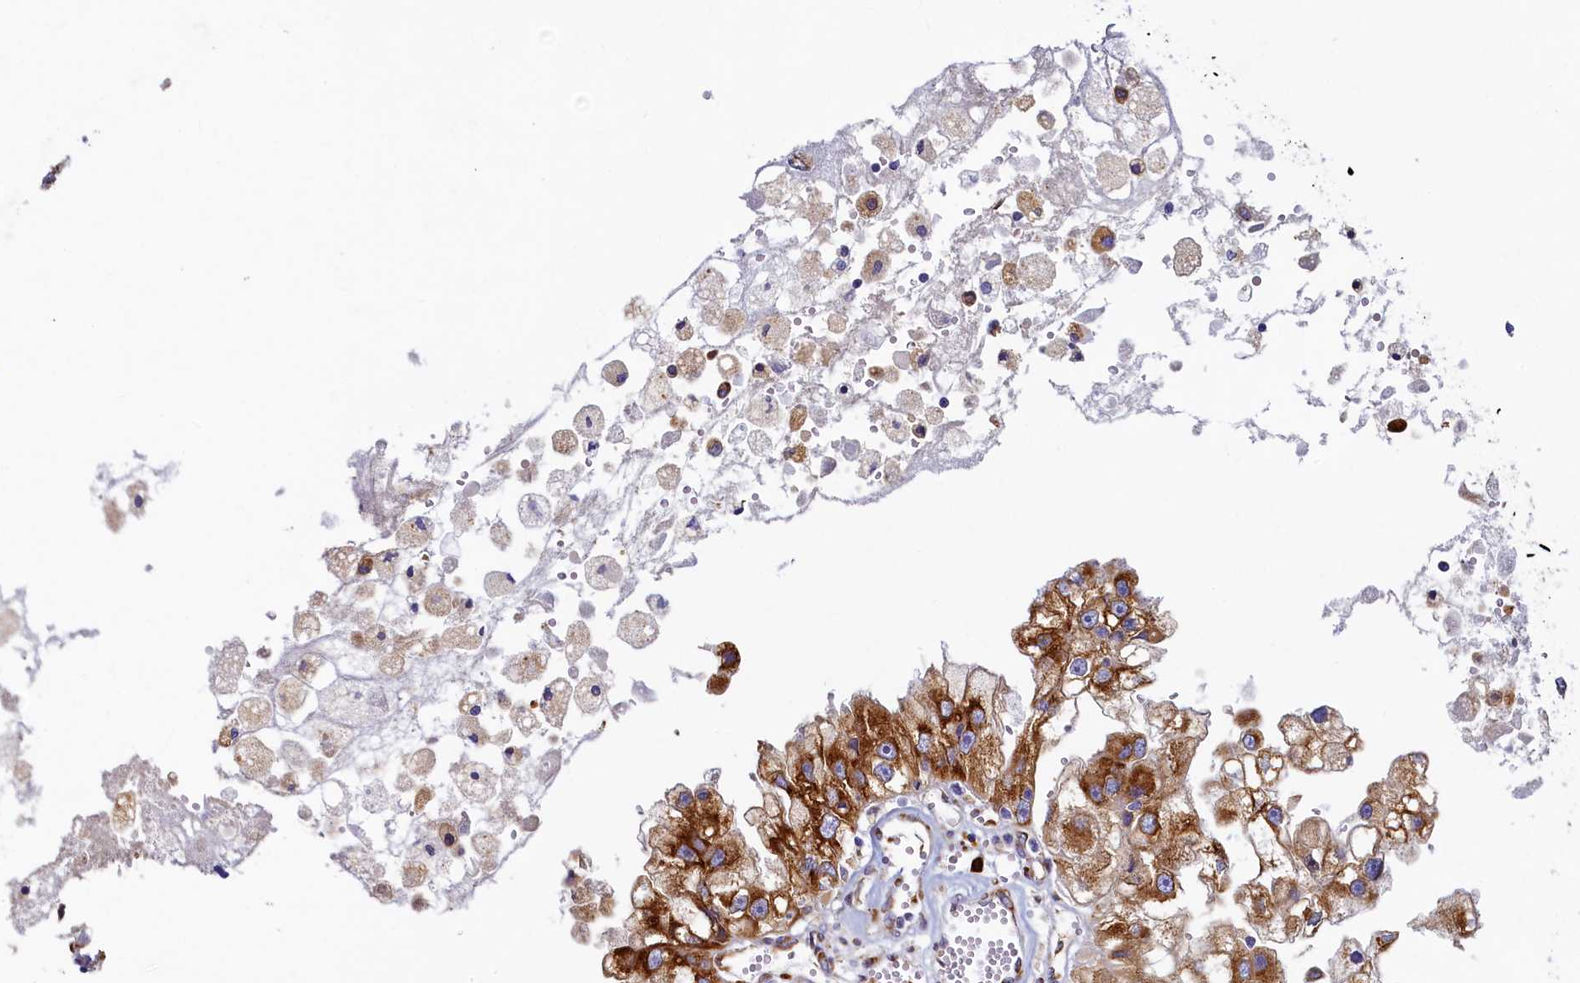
{"staining": {"intensity": "moderate", "quantity": ">75%", "location": "cytoplasmic/membranous"}, "tissue": "renal cancer", "cell_type": "Tumor cells", "image_type": "cancer", "snomed": [{"axis": "morphology", "description": "Adenocarcinoma, NOS"}, {"axis": "topography", "description": "Kidney"}], "caption": "There is medium levels of moderate cytoplasmic/membranous expression in tumor cells of adenocarcinoma (renal), as demonstrated by immunohistochemical staining (brown color).", "gene": "TMEM18", "patient": {"sex": "male", "age": 63}}